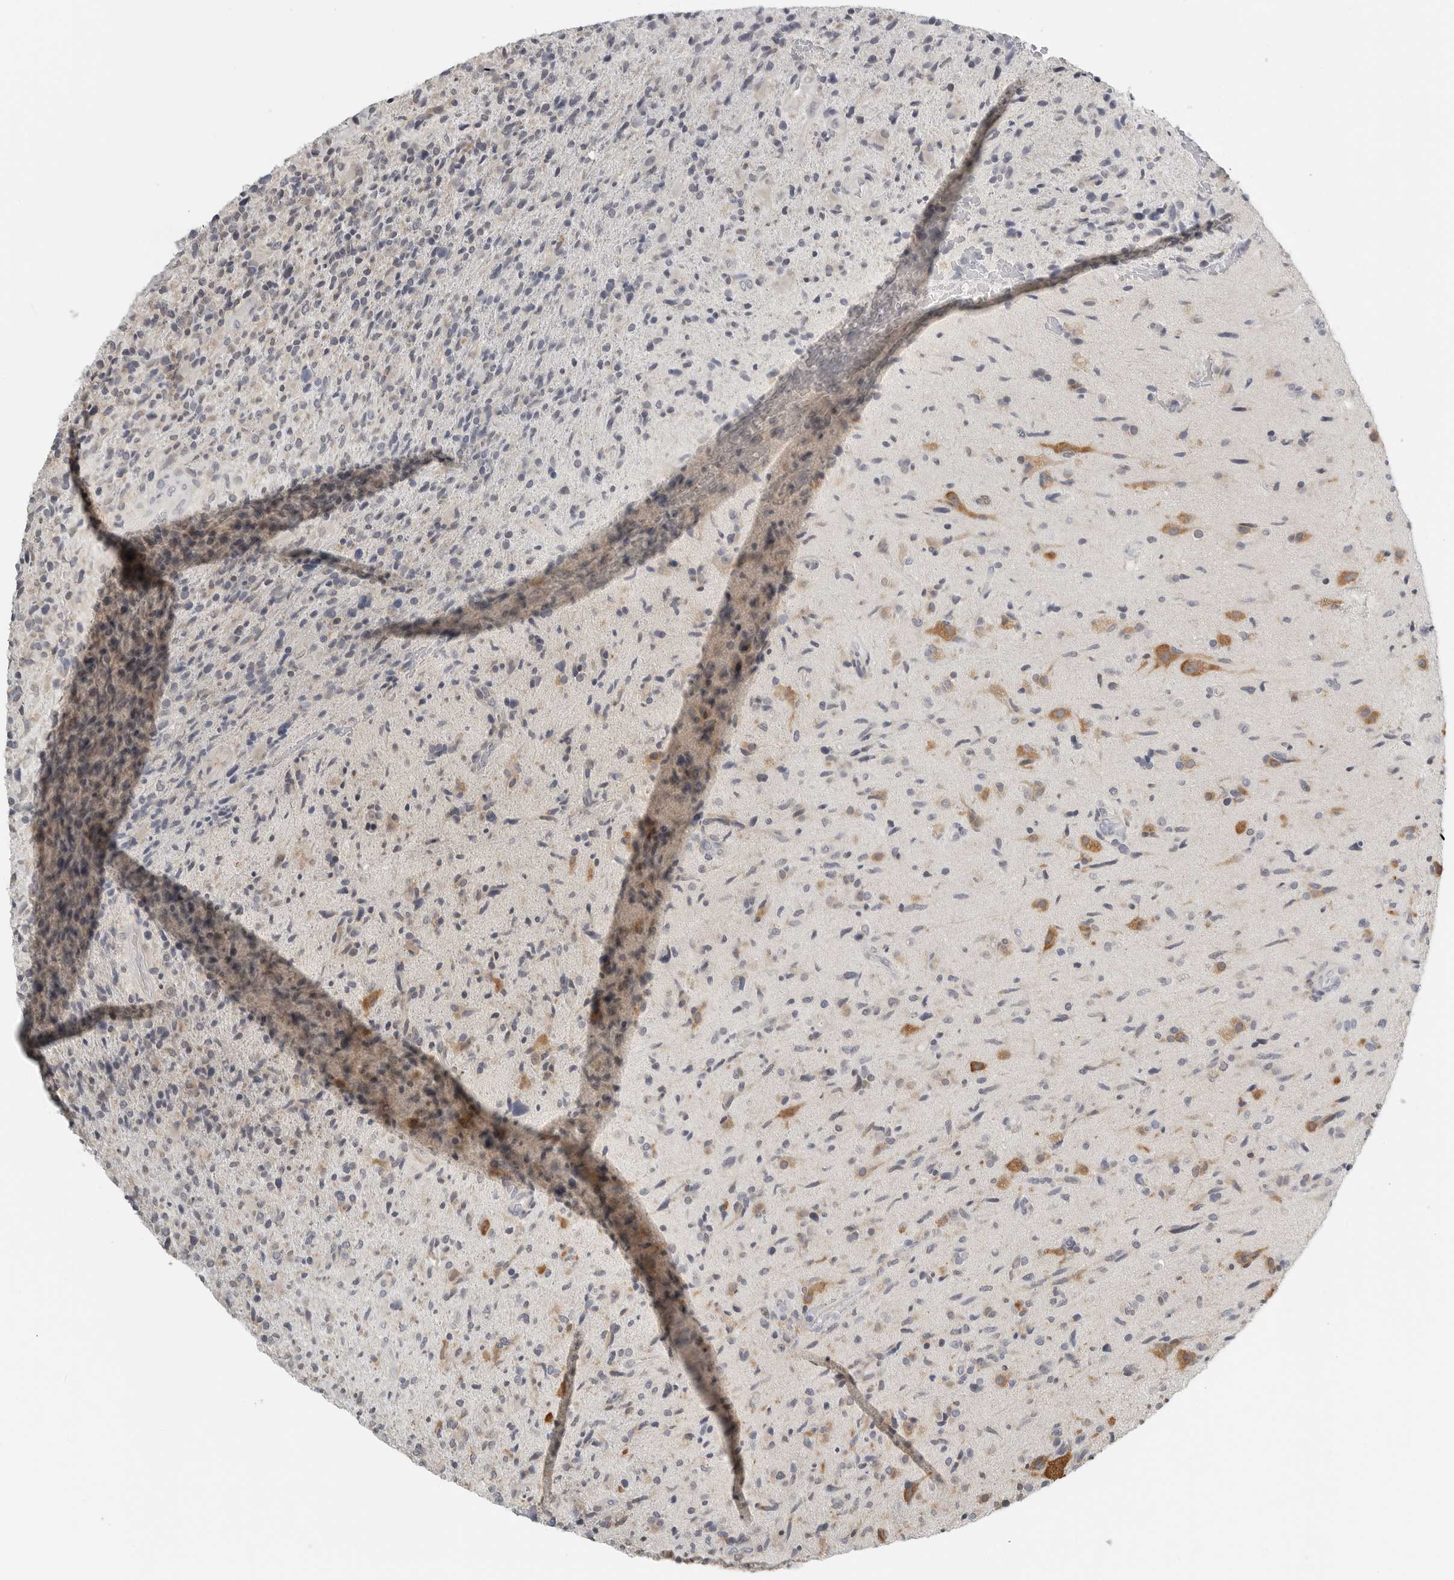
{"staining": {"intensity": "negative", "quantity": "none", "location": "none"}, "tissue": "glioma", "cell_type": "Tumor cells", "image_type": "cancer", "snomed": [{"axis": "morphology", "description": "Glioma, malignant, High grade"}, {"axis": "topography", "description": "Brain"}], "caption": "Tumor cells are negative for protein expression in human glioma.", "gene": "IL12RB2", "patient": {"sex": "male", "age": 72}}